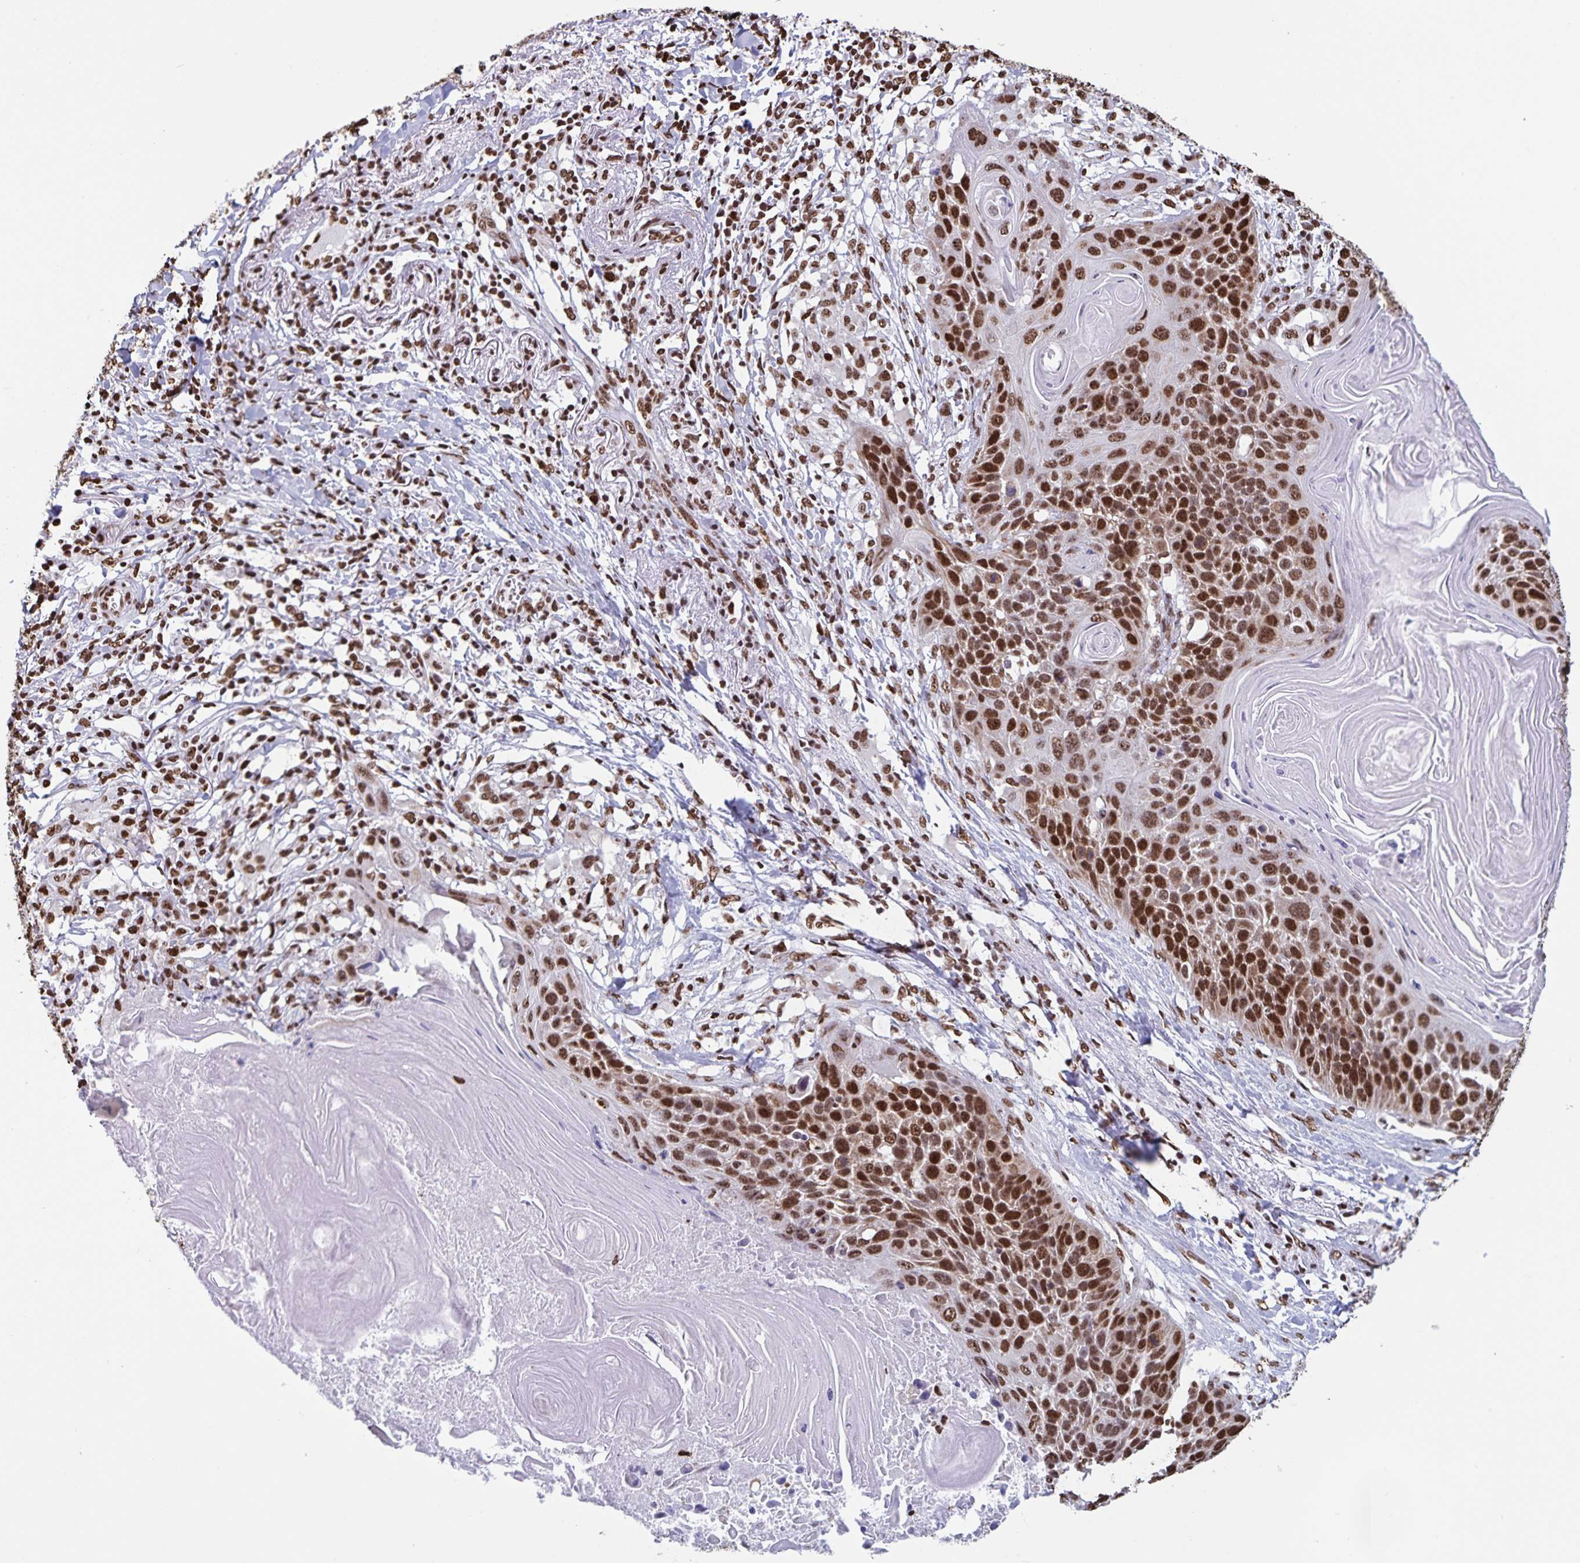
{"staining": {"intensity": "strong", "quantity": ">75%", "location": "nuclear"}, "tissue": "lung cancer", "cell_type": "Tumor cells", "image_type": "cancer", "snomed": [{"axis": "morphology", "description": "Squamous cell carcinoma, NOS"}, {"axis": "topography", "description": "Lung"}], "caption": "A brown stain labels strong nuclear positivity of a protein in human lung squamous cell carcinoma tumor cells.", "gene": "DUT", "patient": {"sex": "male", "age": 78}}